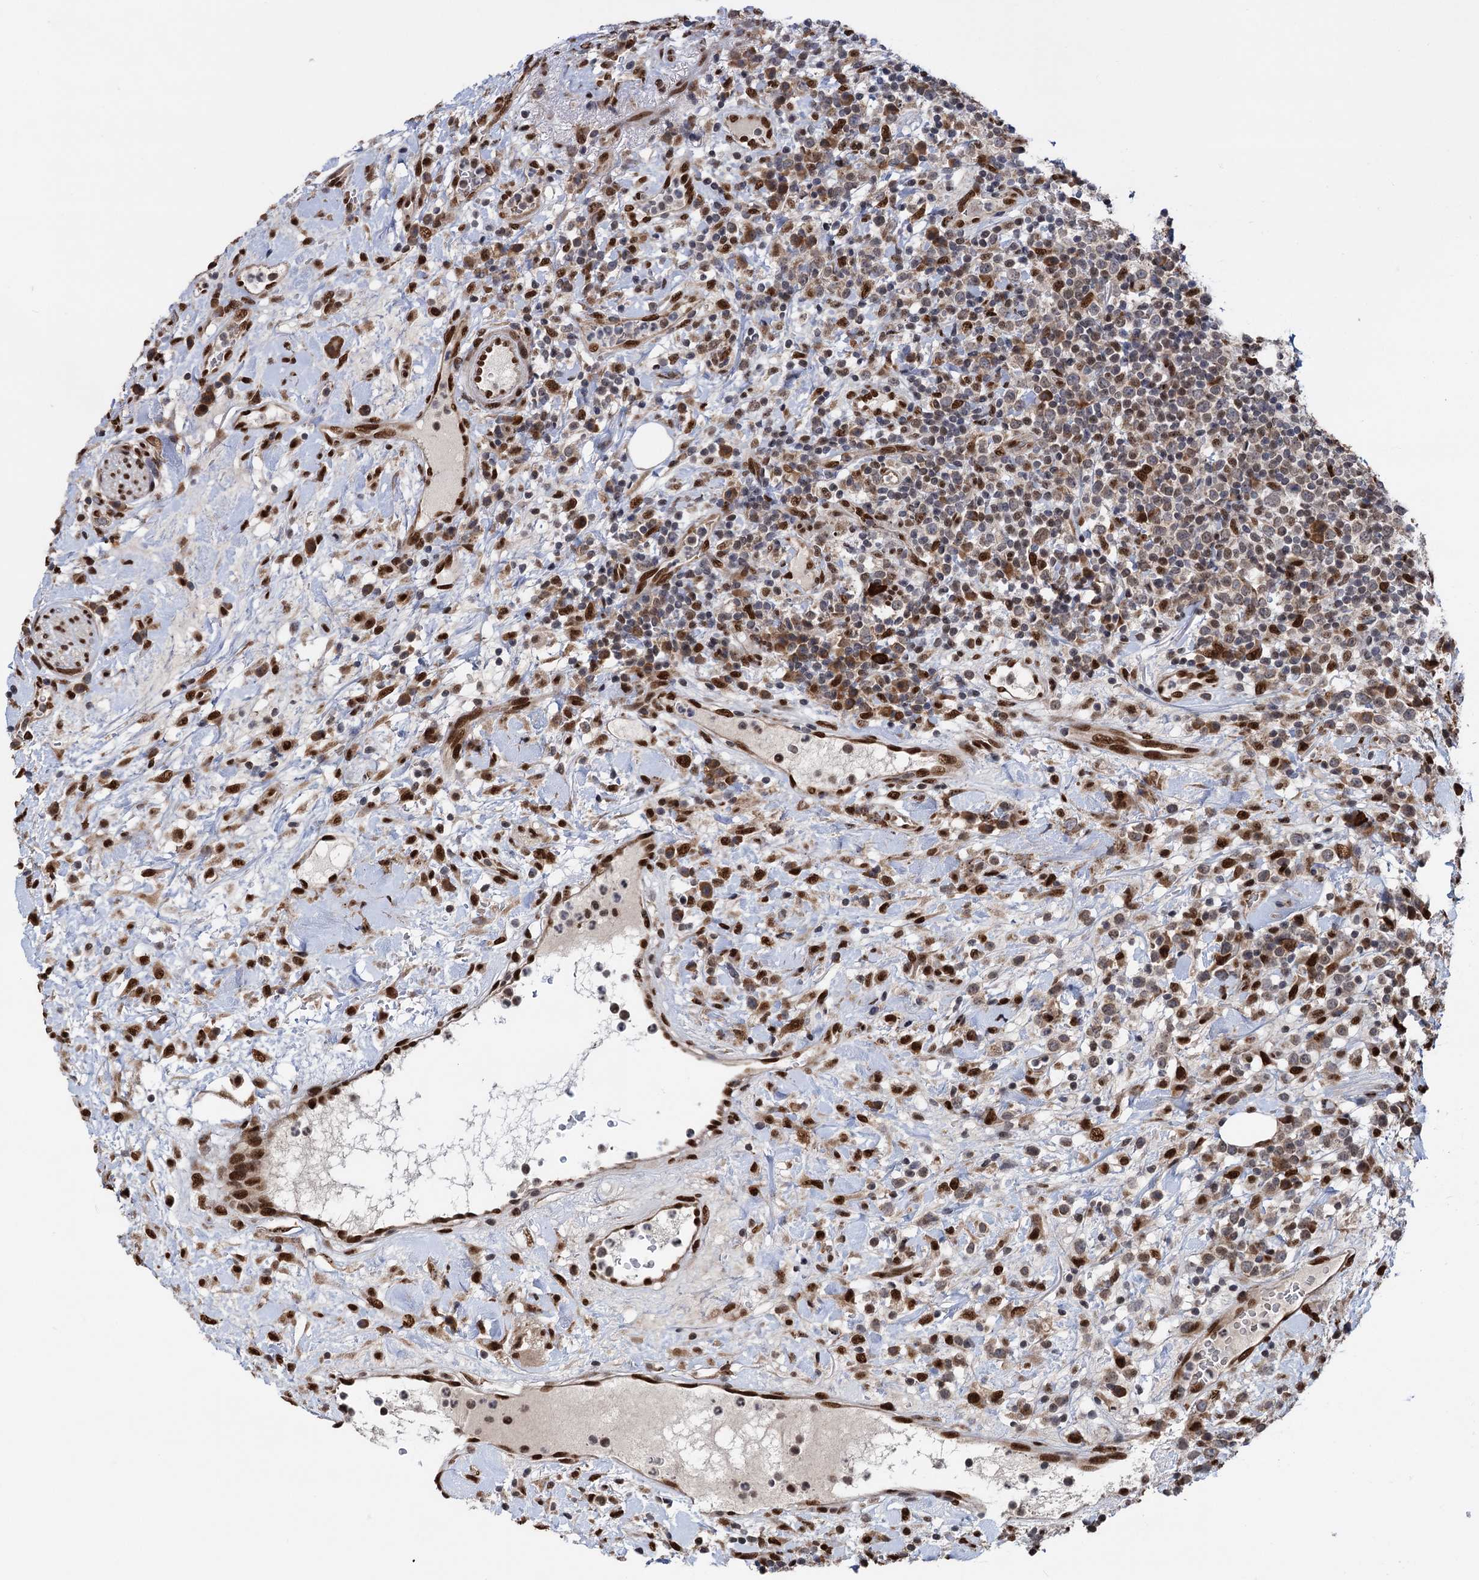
{"staining": {"intensity": "moderate", "quantity": "<25%", "location": "cytoplasmic/membranous,nuclear"}, "tissue": "lymphoma", "cell_type": "Tumor cells", "image_type": "cancer", "snomed": [{"axis": "morphology", "description": "Malignant lymphoma, non-Hodgkin's type, High grade"}, {"axis": "topography", "description": "Colon"}], "caption": "An image of human lymphoma stained for a protein demonstrates moderate cytoplasmic/membranous and nuclear brown staining in tumor cells.", "gene": "MESD", "patient": {"sex": "female", "age": 53}}